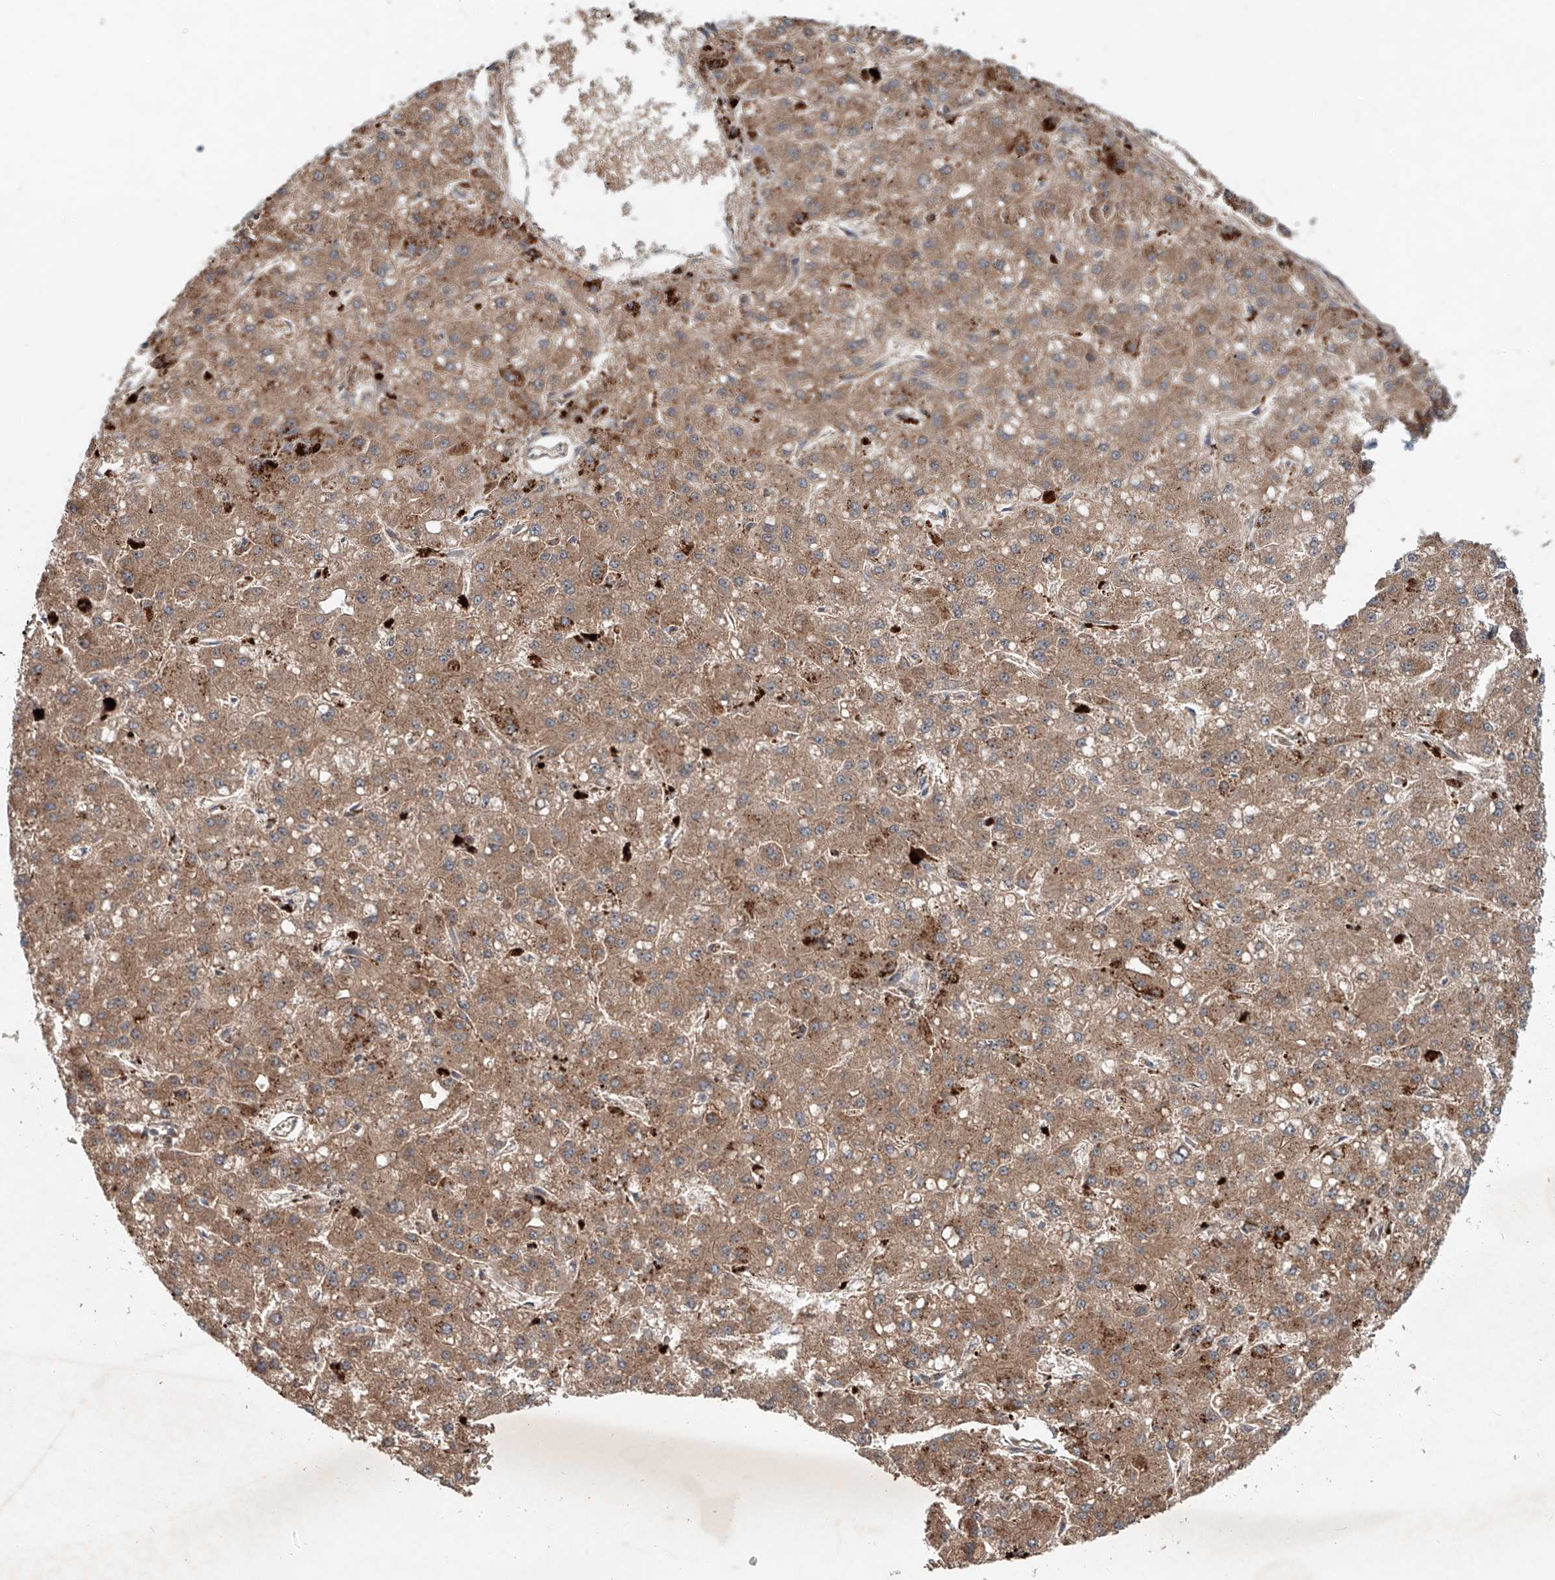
{"staining": {"intensity": "moderate", "quantity": ">75%", "location": "cytoplasmic/membranous"}, "tissue": "liver cancer", "cell_type": "Tumor cells", "image_type": "cancer", "snomed": [{"axis": "morphology", "description": "Carcinoma, Hepatocellular, NOS"}, {"axis": "topography", "description": "Liver"}], "caption": "DAB (3,3'-diaminobenzidine) immunohistochemical staining of liver hepatocellular carcinoma reveals moderate cytoplasmic/membranous protein expression in about >75% of tumor cells. The protein of interest is stained brown, and the nuclei are stained in blue (DAB (3,3'-diaminobenzidine) IHC with brightfield microscopy, high magnification).", "gene": "IER5", "patient": {"sex": "male", "age": 67}}